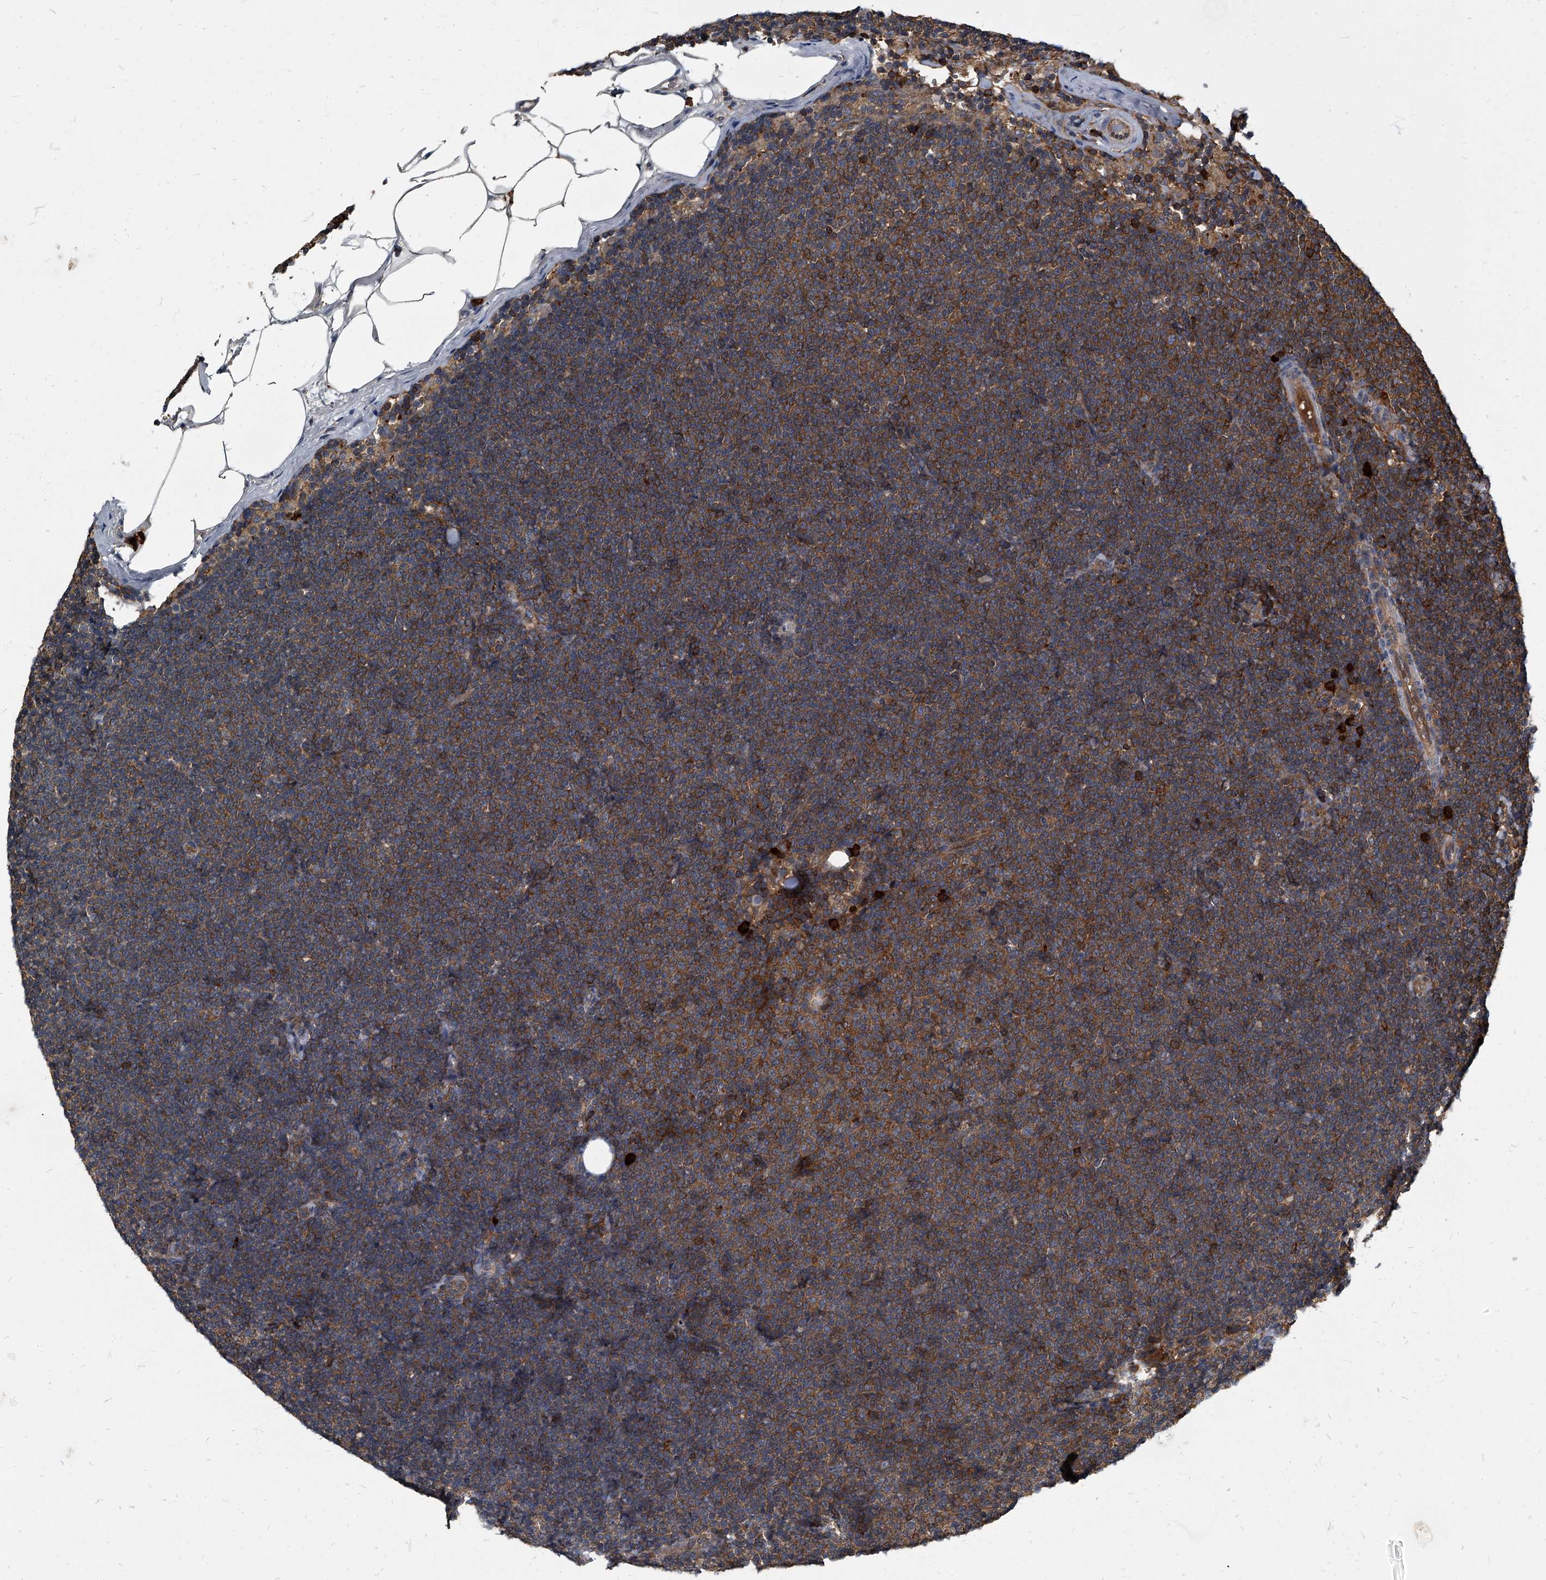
{"staining": {"intensity": "strong", "quantity": ">75%", "location": "cytoplasmic/membranous"}, "tissue": "lymphoma", "cell_type": "Tumor cells", "image_type": "cancer", "snomed": [{"axis": "morphology", "description": "Malignant lymphoma, non-Hodgkin's type, Low grade"}, {"axis": "topography", "description": "Lymph node"}], "caption": "Malignant lymphoma, non-Hodgkin's type (low-grade) stained for a protein (brown) displays strong cytoplasmic/membranous positive positivity in about >75% of tumor cells.", "gene": "CDV3", "patient": {"sex": "female", "age": 53}}